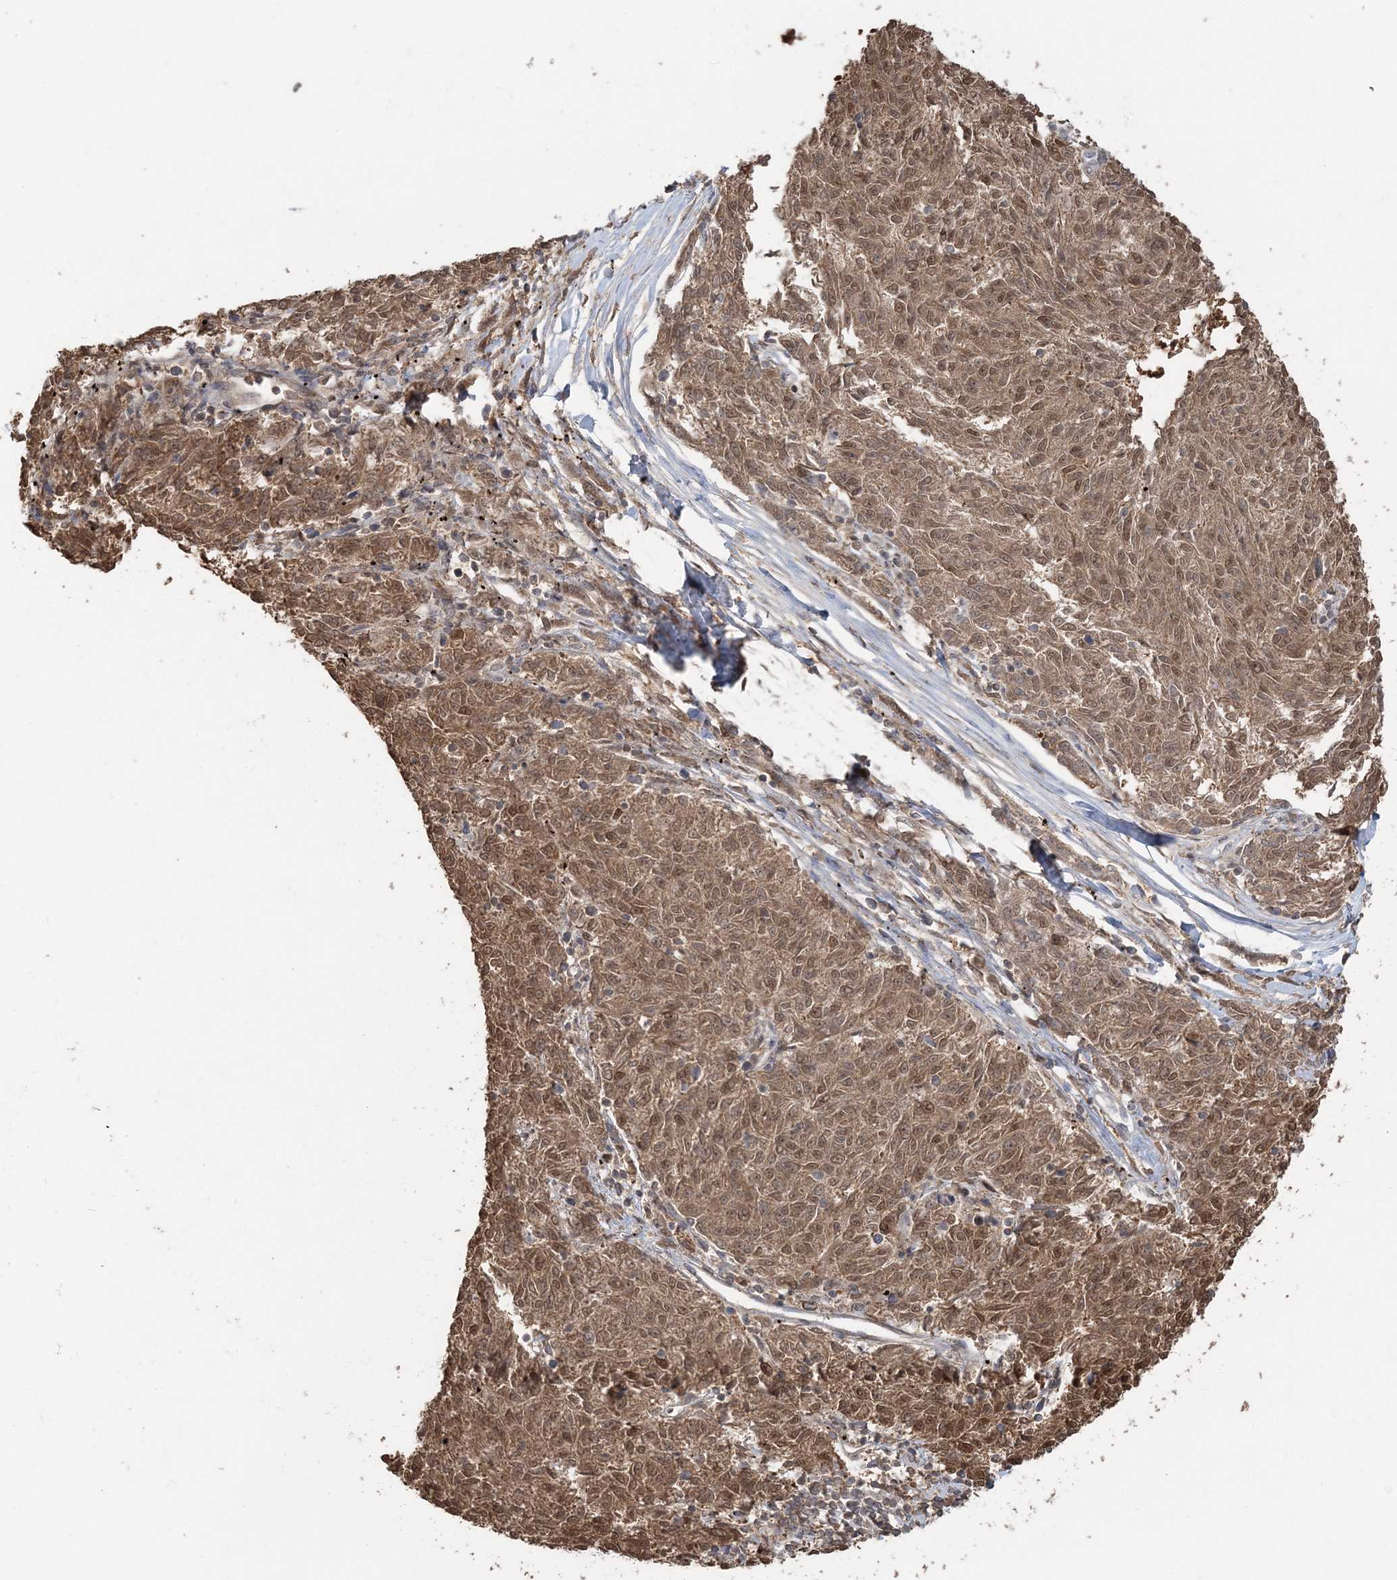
{"staining": {"intensity": "moderate", "quantity": ">75%", "location": "cytoplasmic/membranous,nuclear"}, "tissue": "melanoma", "cell_type": "Tumor cells", "image_type": "cancer", "snomed": [{"axis": "morphology", "description": "Malignant melanoma, NOS"}, {"axis": "topography", "description": "Skin"}], "caption": "Human melanoma stained with a protein marker reveals moderate staining in tumor cells.", "gene": "SLU7", "patient": {"sex": "female", "age": 72}}